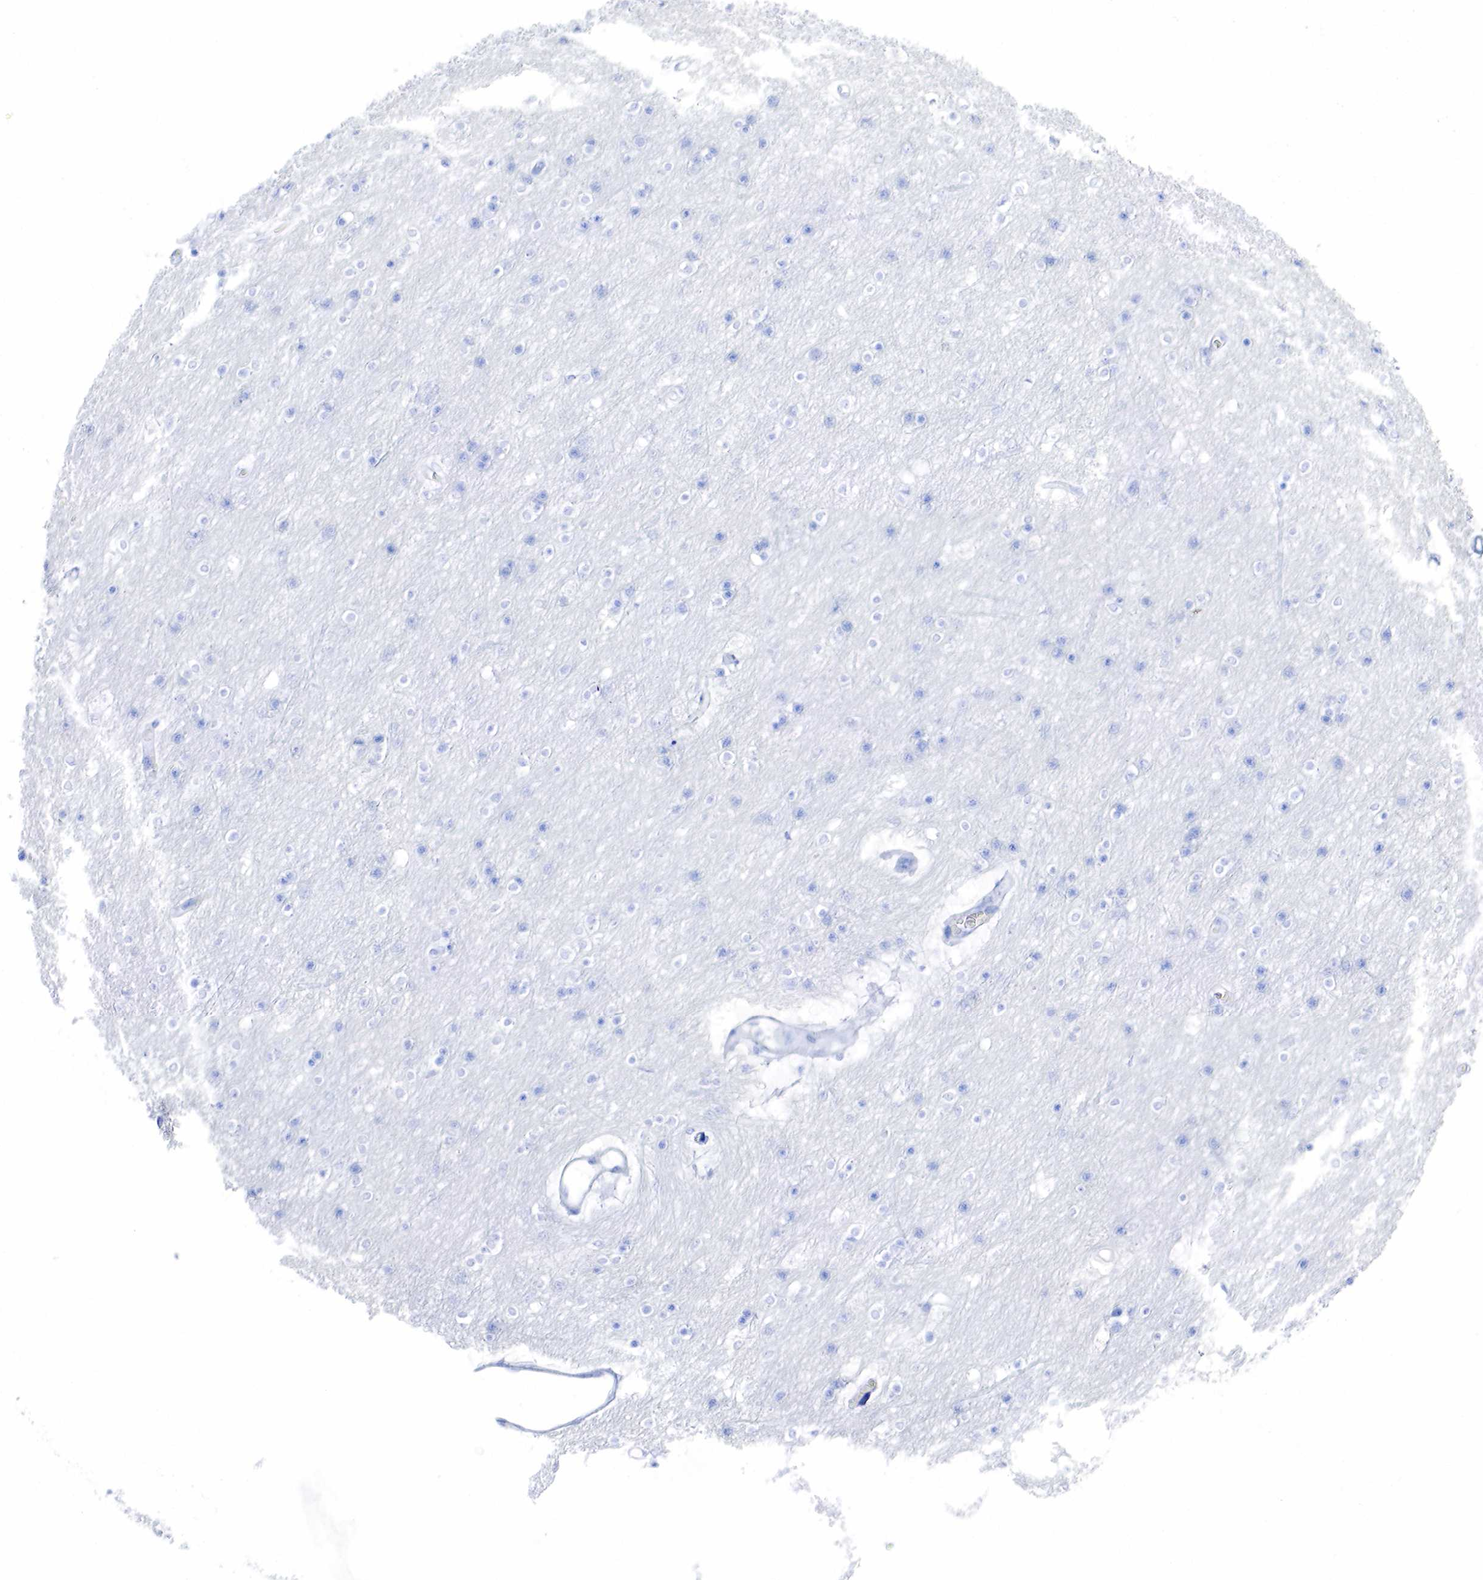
{"staining": {"intensity": "negative", "quantity": "none", "location": "none"}, "tissue": "cerebral cortex", "cell_type": "Endothelial cells", "image_type": "normal", "snomed": [{"axis": "morphology", "description": "Normal tissue, NOS"}, {"axis": "topography", "description": "Cerebral cortex"}], "caption": "Histopathology image shows no protein staining in endothelial cells of benign cerebral cortex. (Immunohistochemistry (ihc), brightfield microscopy, high magnification).", "gene": "ESR1", "patient": {"sex": "female", "age": 54}}